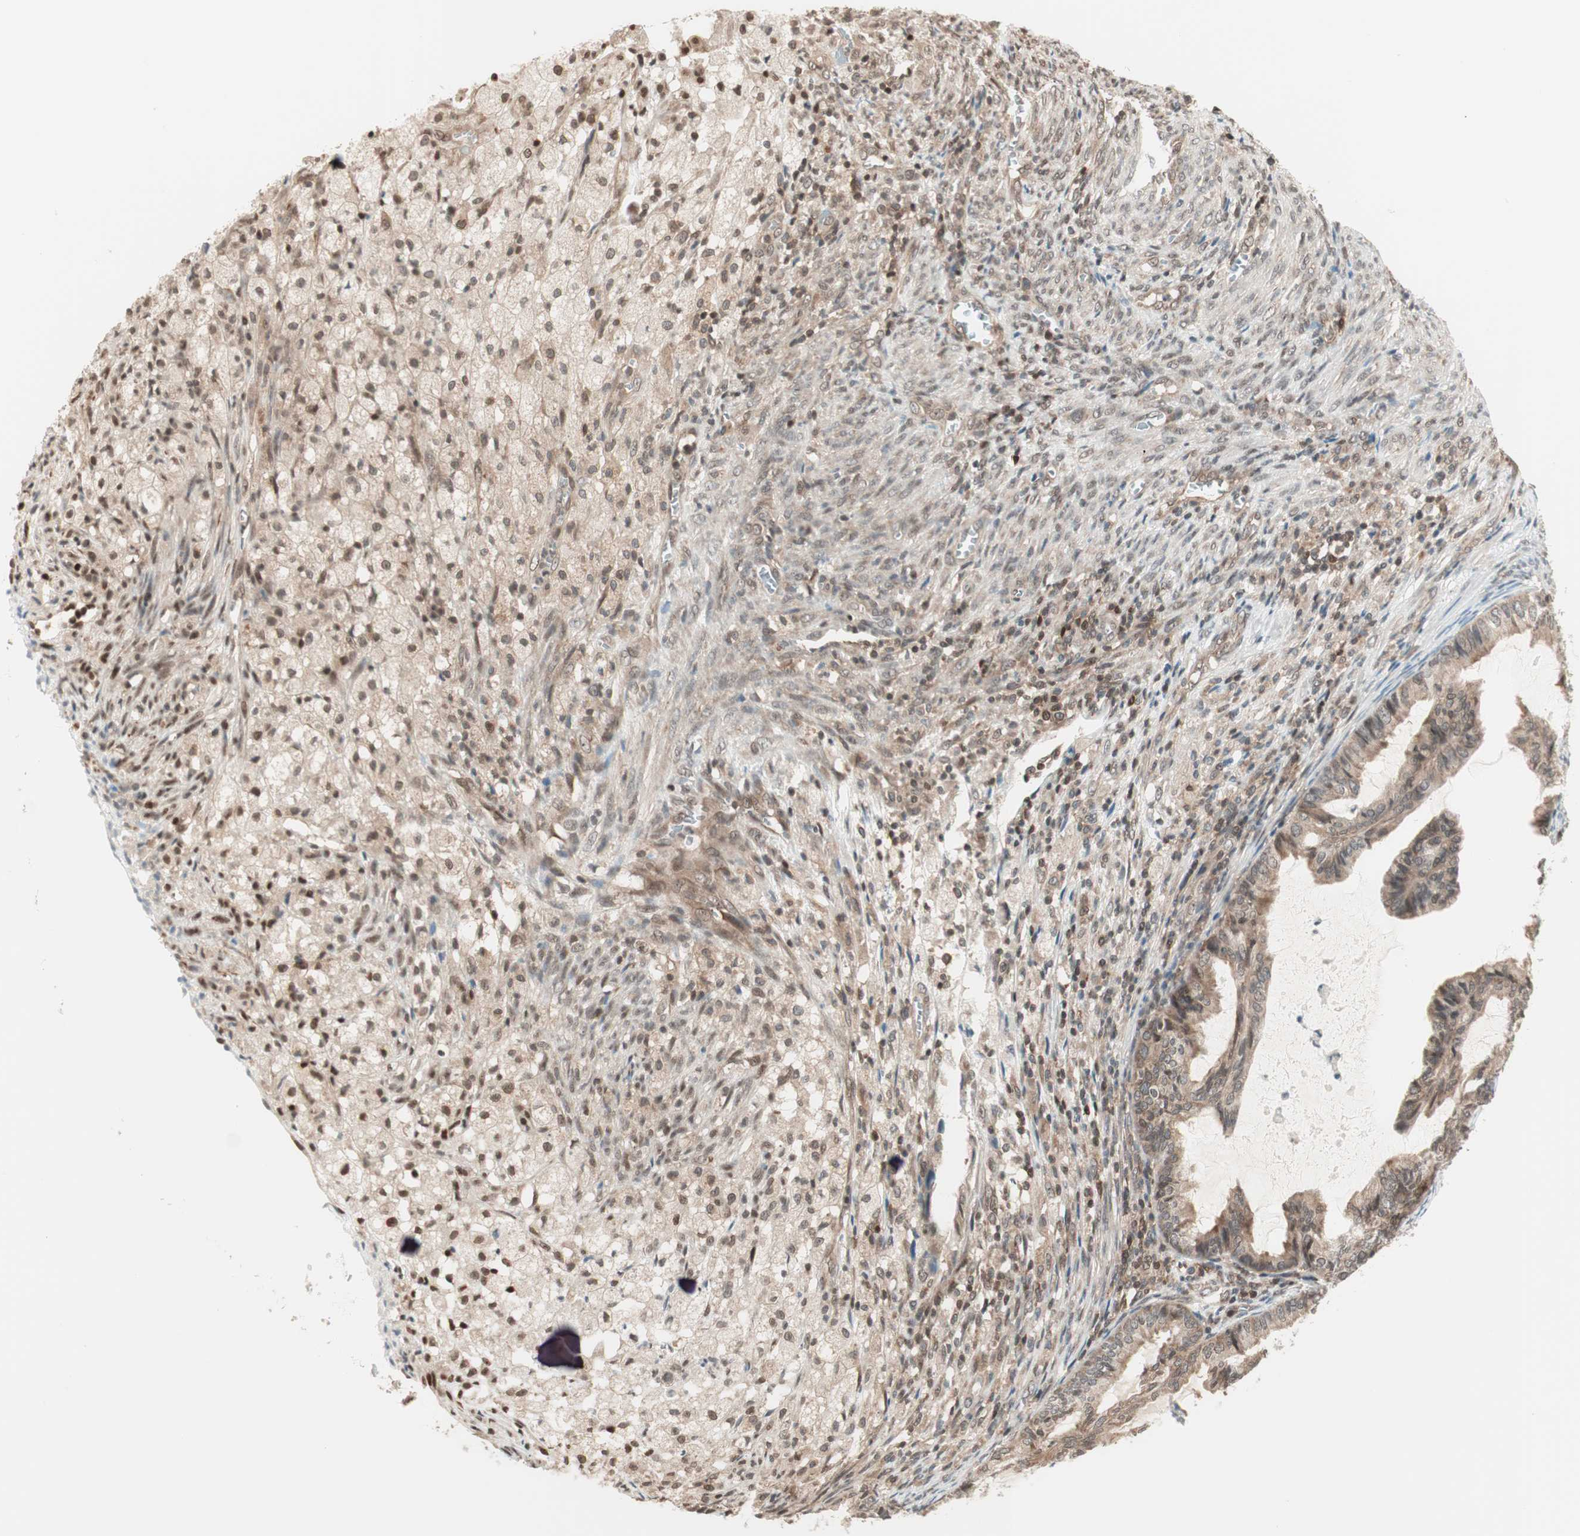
{"staining": {"intensity": "moderate", "quantity": ">75%", "location": "cytoplasmic/membranous"}, "tissue": "cervical cancer", "cell_type": "Tumor cells", "image_type": "cancer", "snomed": [{"axis": "morphology", "description": "Normal tissue, NOS"}, {"axis": "morphology", "description": "Adenocarcinoma, NOS"}, {"axis": "topography", "description": "Cervix"}, {"axis": "topography", "description": "Endometrium"}], "caption": "Tumor cells exhibit moderate cytoplasmic/membranous staining in about >75% of cells in cervical cancer. (Brightfield microscopy of DAB IHC at high magnification).", "gene": "UBE2I", "patient": {"sex": "female", "age": 86}}